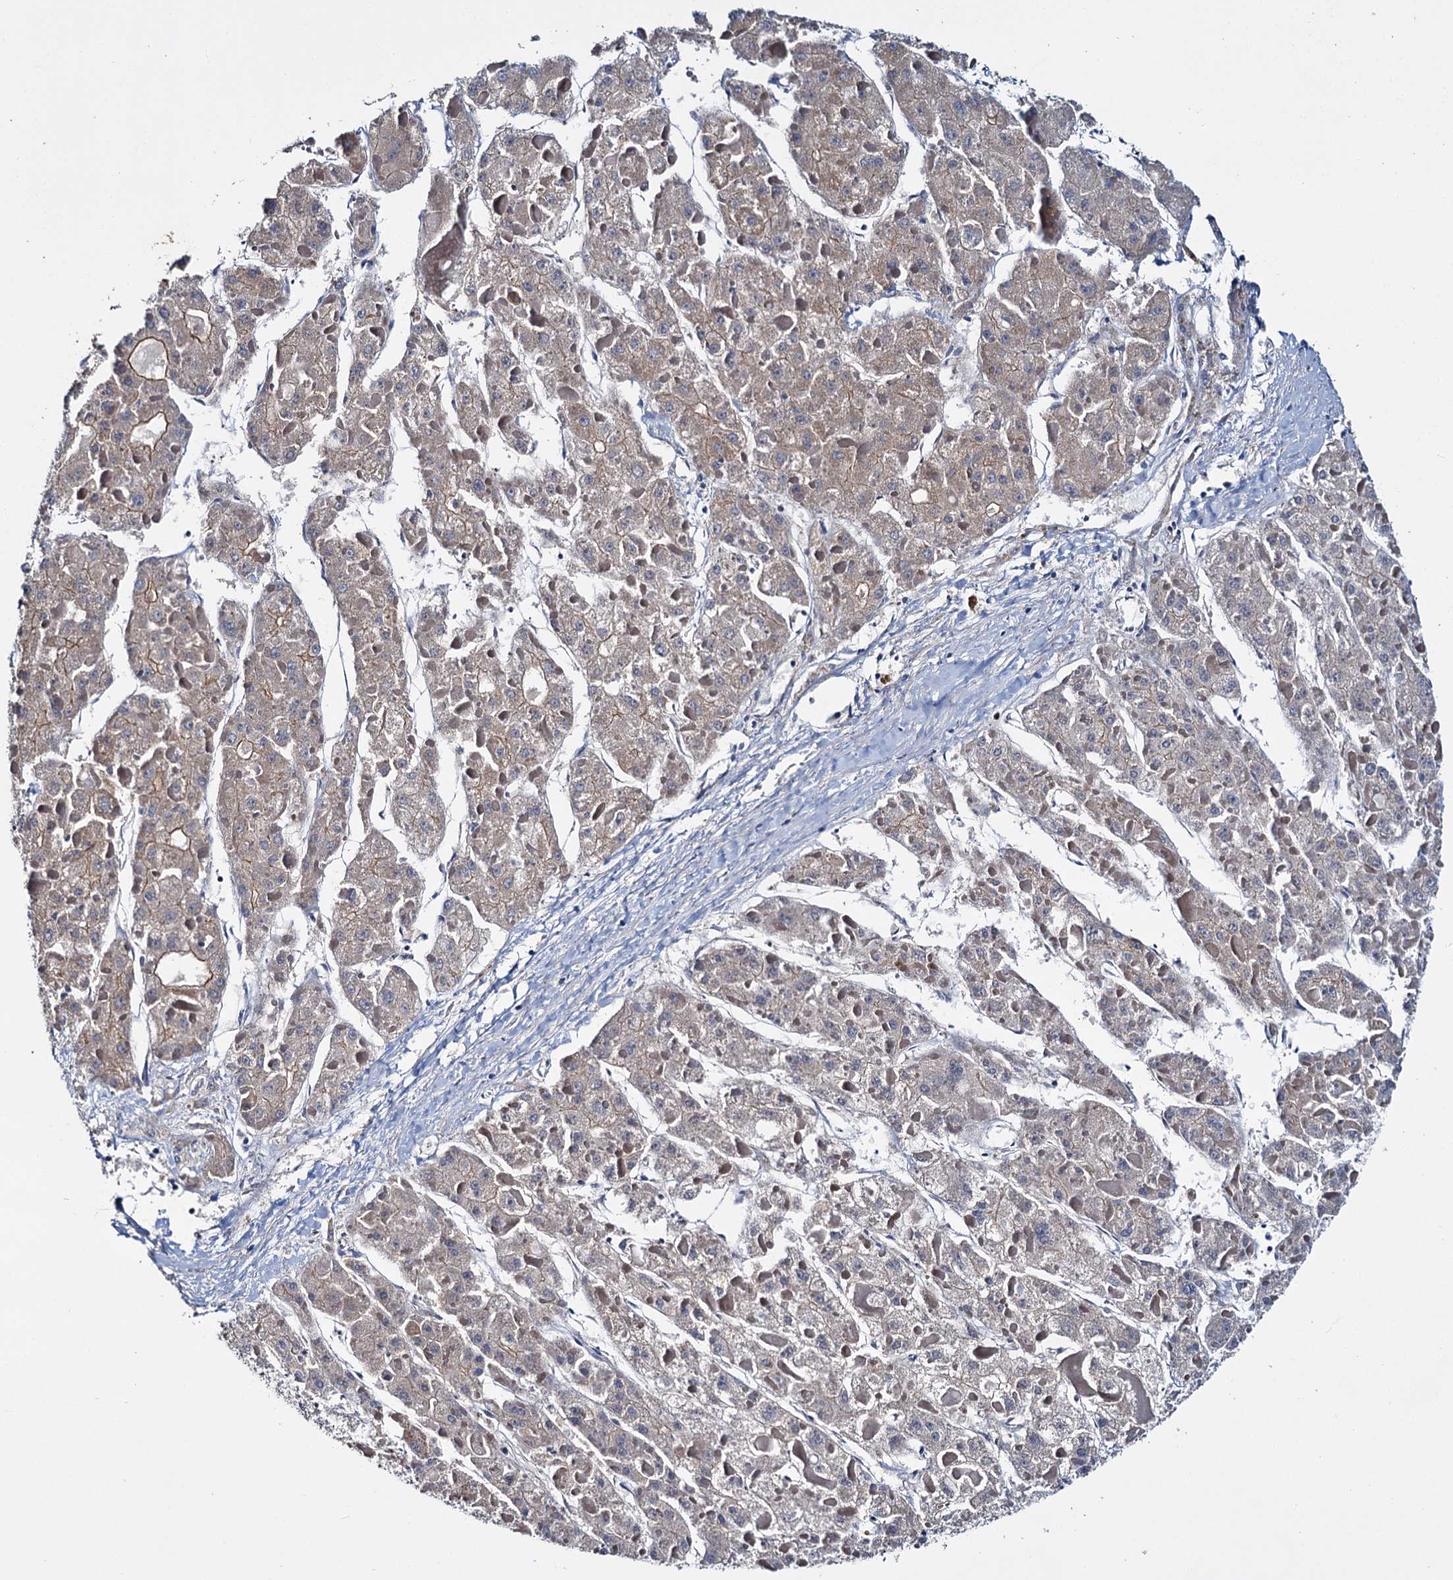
{"staining": {"intensity": "weak", "quantity": ">75%", "location": "cytoplasmic/membranous"}, "tissue": "liver cancer", "cell_type": "Tumor cells", "image_type": "cancer", "snomed": [{"axis": "morphology", "description": "Carcinoma, Hepatocellular, NOS"}, {"axis": "topography", "description": "Liver"}], "caption": "Human liver hepatocellular carcinoma stained for a protein (brown) displays weak cytoplasmic/membranous positive expression in approximately >75% of tumor cells.", "gene": "CEP295", "patient": {"sex": "female", "age": 73}}